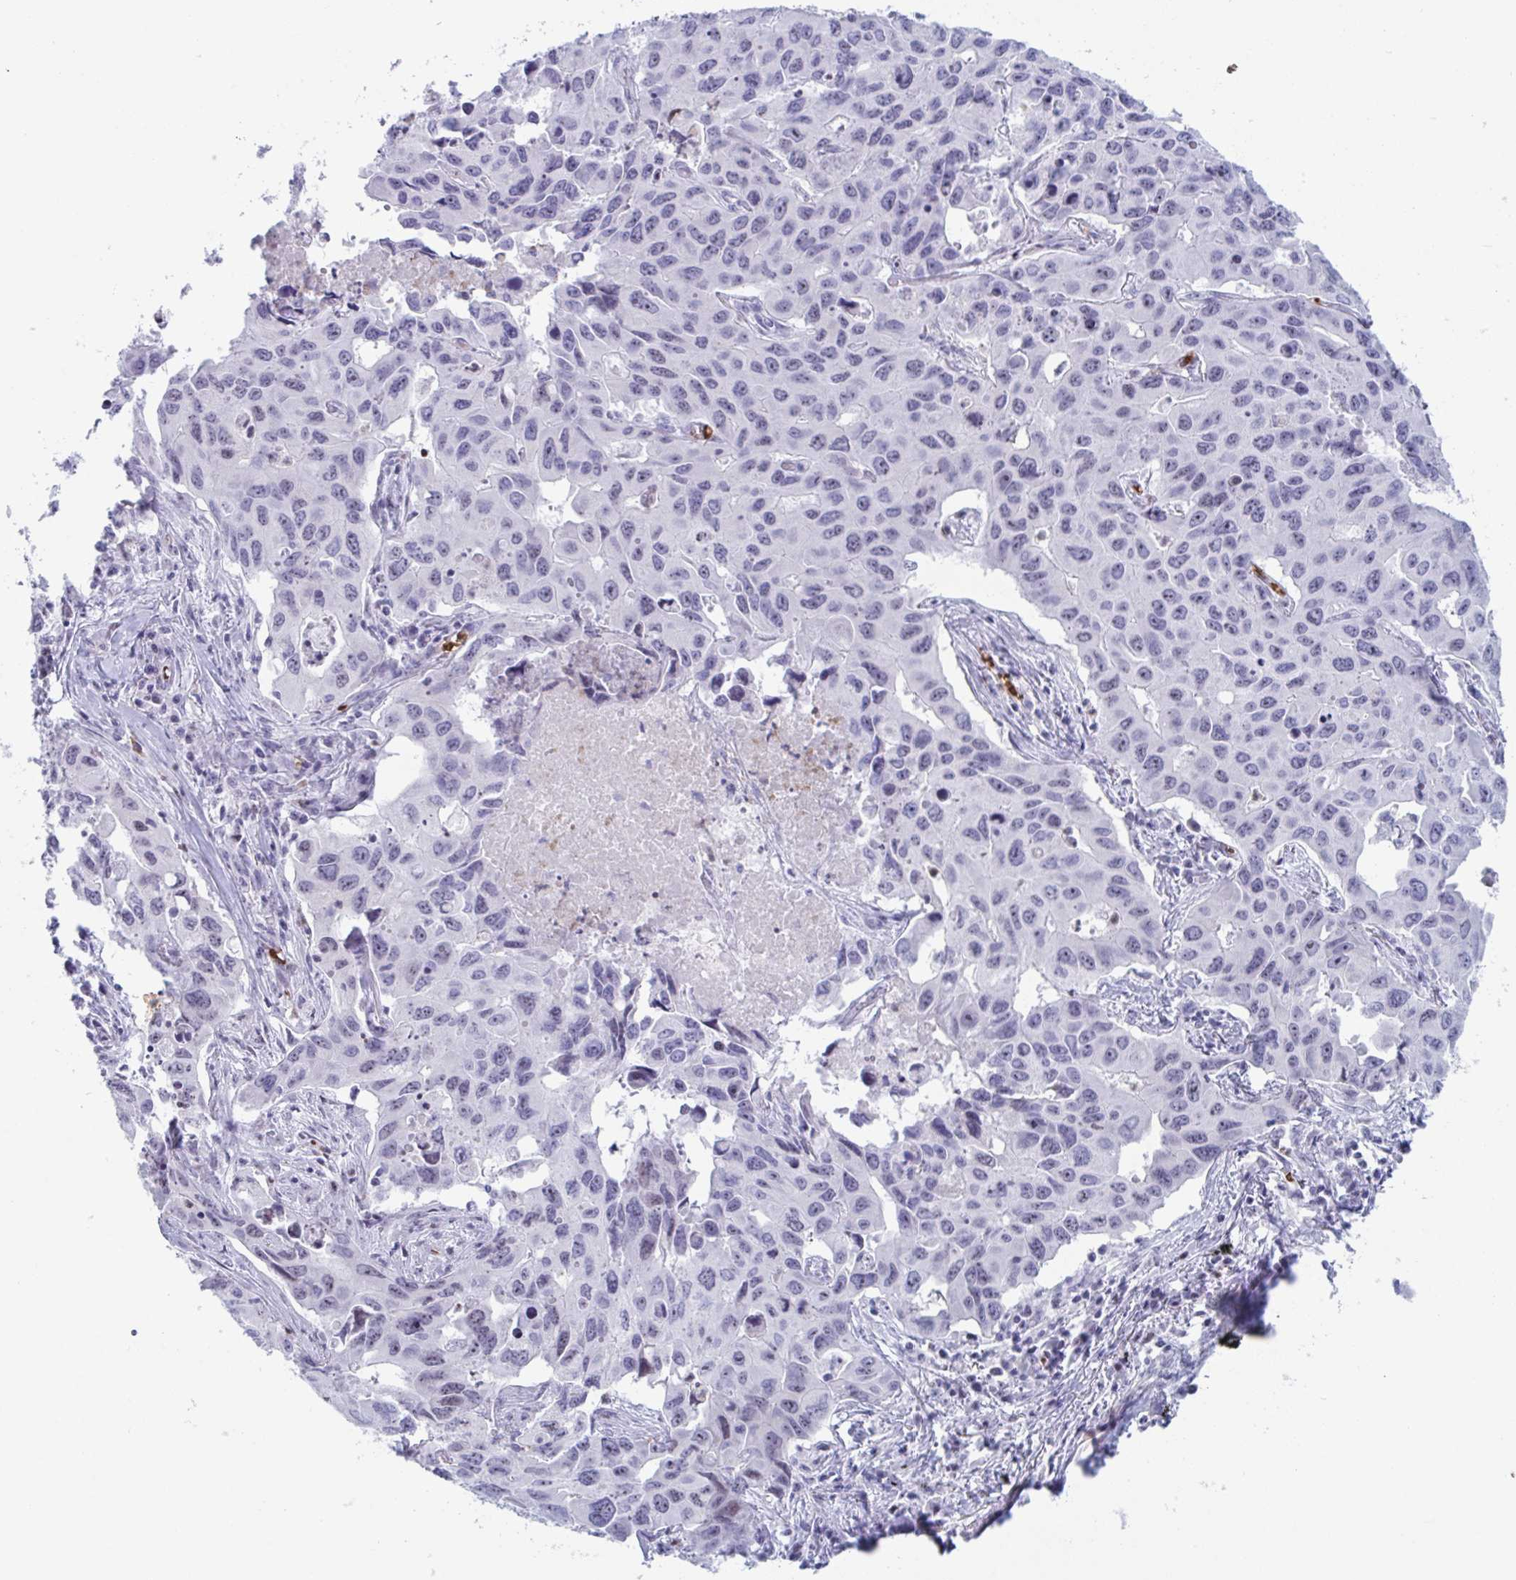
{"staining": {"intensity": "negative", "quantity": "none", "location": "none"}, "tissue": "lung cancer", "cell_type": "Tumor cells", "image_type": "cancer", "snomed": [{"axis": "morphology", "description": "Adenocarcinoma, NOS"}, {"axis": "topography", "description": "Lung"}], "caption": "There is no significant staining in tumor cells of lung cancer (adenocarcinoma).", "gene": "CYP4F11", "patient": {"sex": "male", "age": 64}}